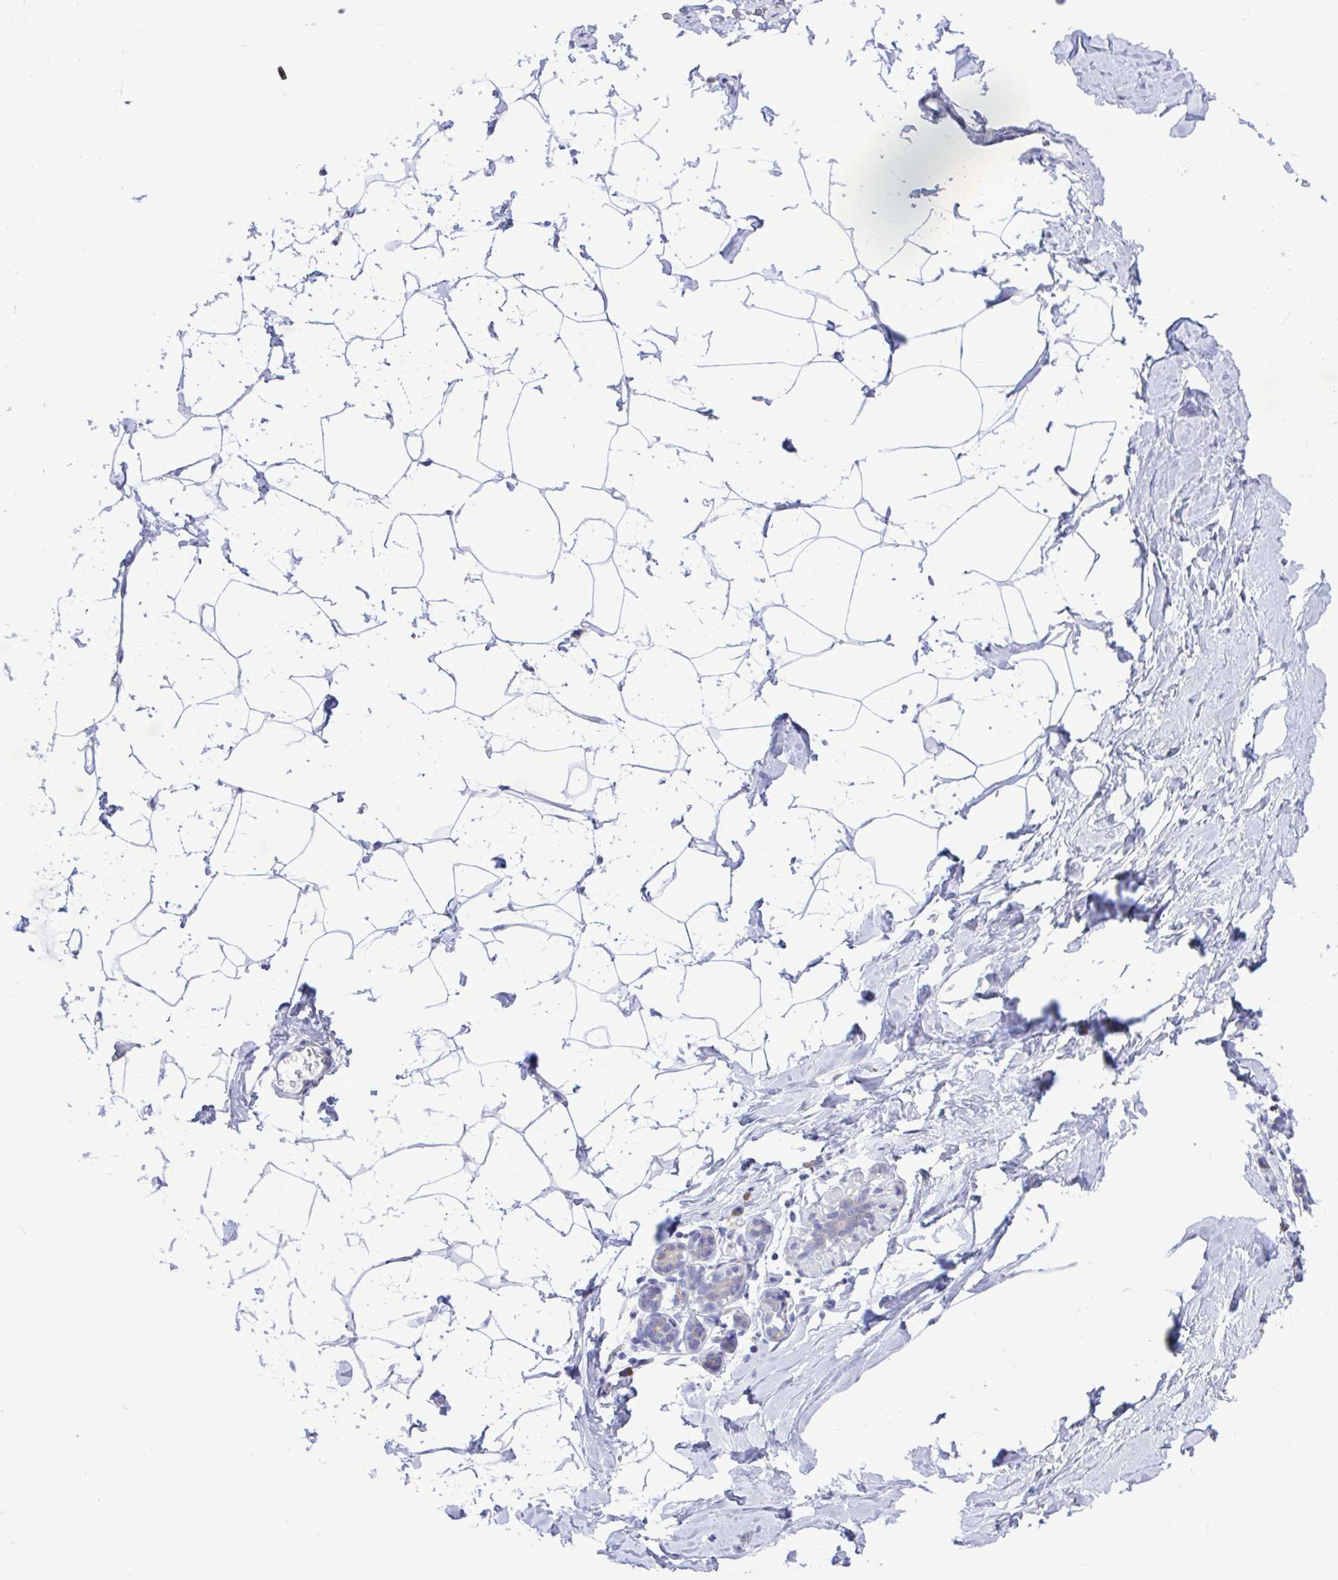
{"staining": {"intensity": "negative", "quantity": "none", "location": "none"}, "tissue": "breast", "cell_type": "Adipocytes", "image_type": "normal", "snomed": [{"axis": "morphology", "description": "Normal tissue, NOS"}, {"axis": "topography", "description": "Breast"}], "caption": "Immunohistochemistry (IHC) of benign human breast reveals no expression in adipocytes.", "gene": "PIGK", "patient": {"sex": "female", "age": 32}}